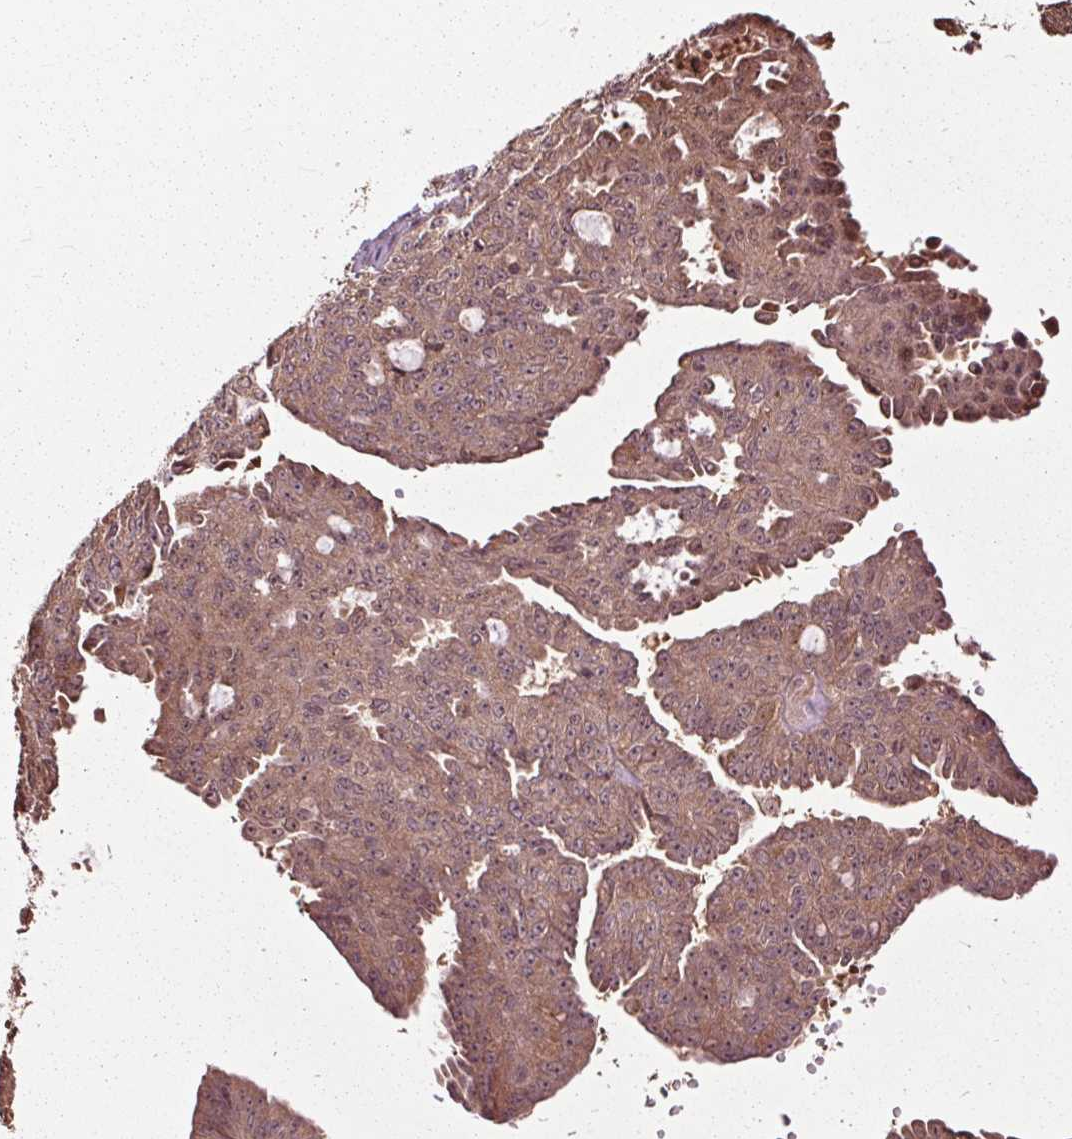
{"staining": {"intensity": "weak", "quantity": ">75%", "location": "cytoplasmic/membranous,nuclear"}, "tissue": "ovarian cancer", "cell_type": "Tumor cells", "image_type": "cancer", "snomed": [{"axis": "morphology", "description": "Cystadenocarcinoma, serous, NOS"}, {"axis": "topography", "description": "Ovary"}], "caption": "Immunohistochemical staining of ovarian cancer shows low levels of weak cytoplasmic/membranous and nuclear expression in about >75% of tumor cells.", "gene": "CEP95", "patient": {"sex": "female", "age": 71}}